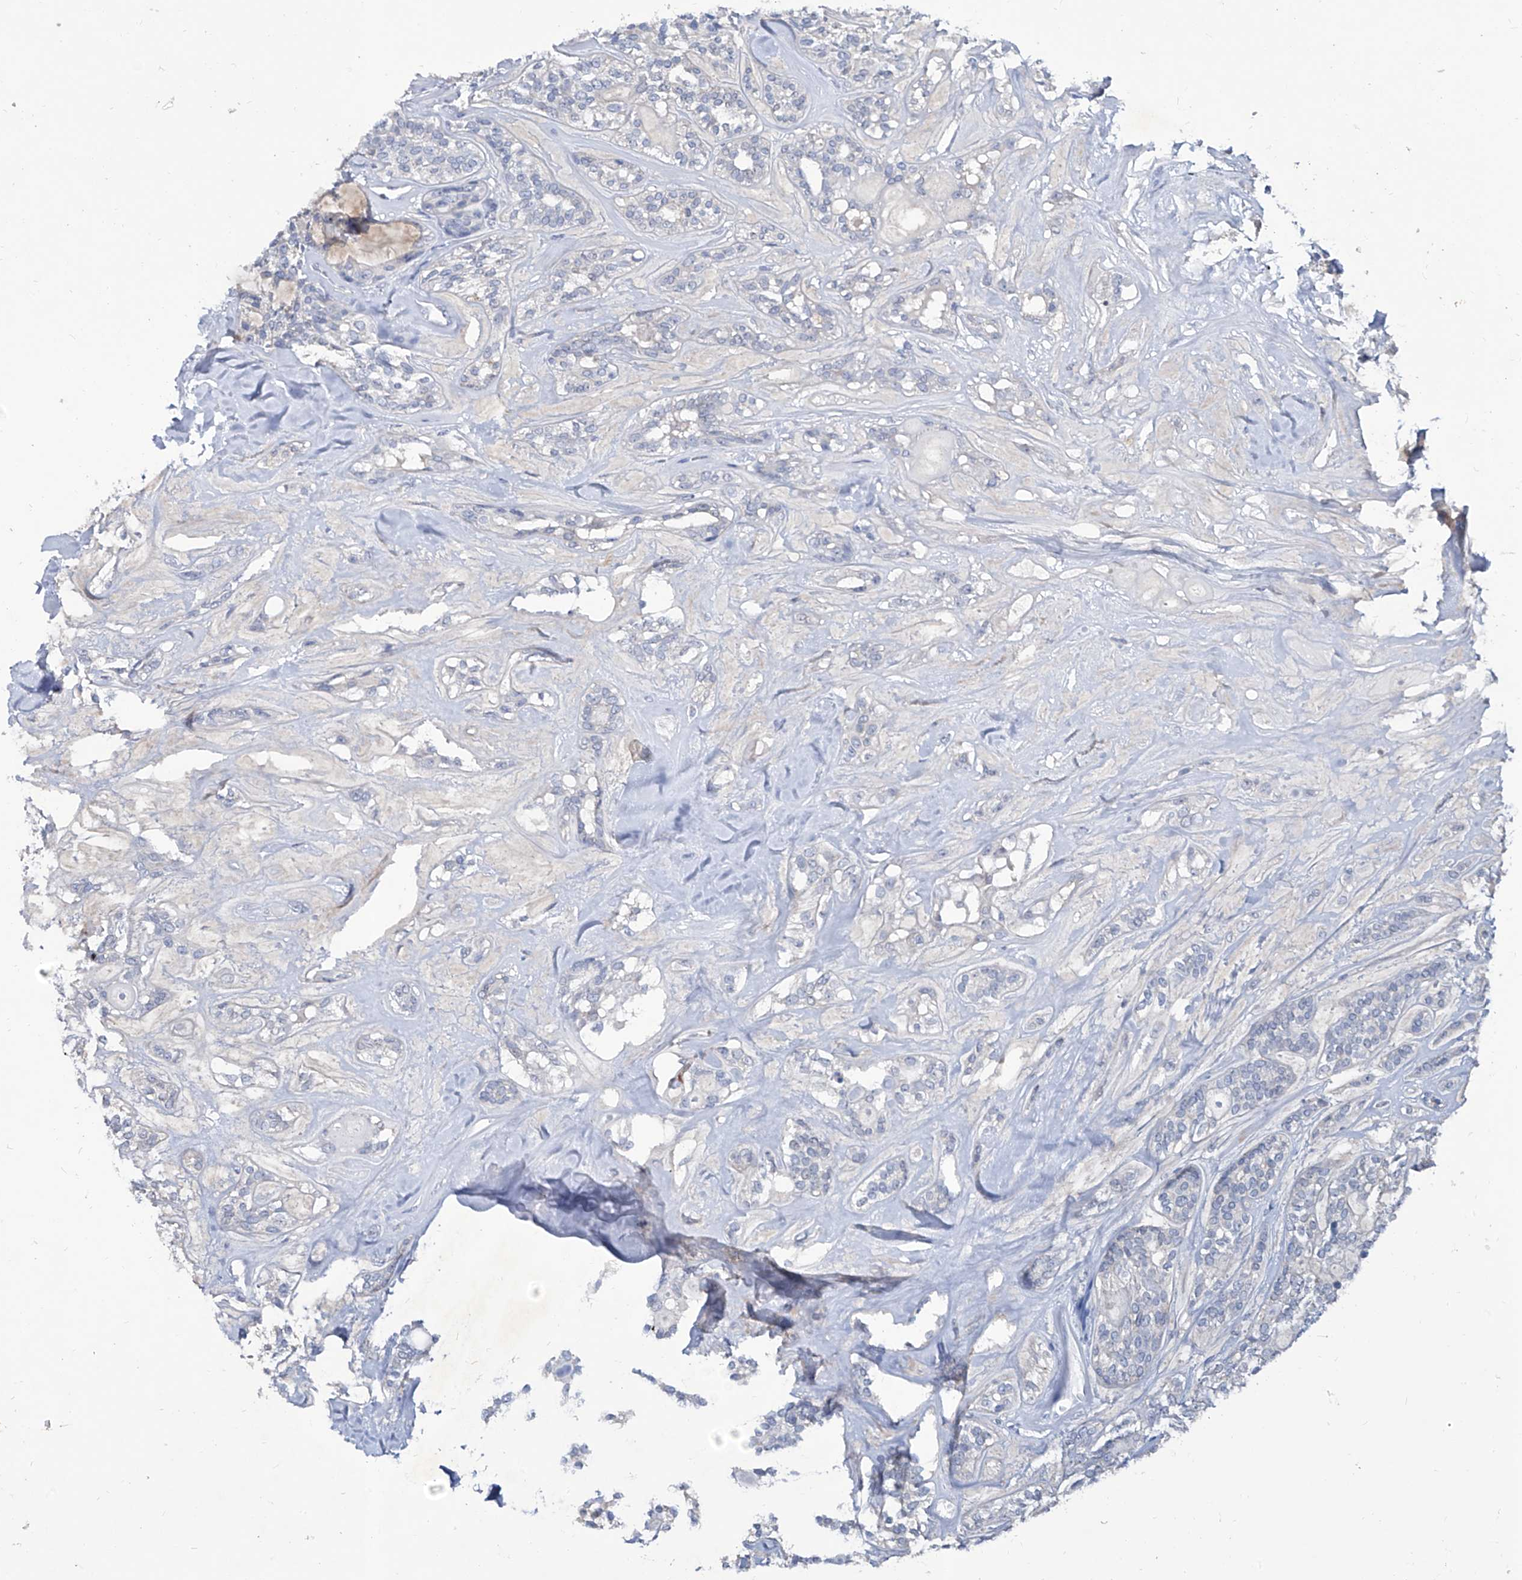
{"staining": {"intensity": "negative", "quantity": "none", "location": "none"}, "tissue": "head and neck cancer", "cell_type": "Tumor cells", "image_type": "cancer", "snomed": [{"axis": "morphology", "description": "Adenocarcinoma, NOS"}, {"axis": "topography", "description": "Head-Neck"}], "caption": "The histopathology image shows no staining of tumor cells in head and neck adenocarcinoma. The staining is performed using DAB (3,3'-diaminobenzidine) brown chromogen with nuclei counter-stained in using hematoxylin.", "gene": "KLHL17", "patient": {"sex": "male", "age": 66}}